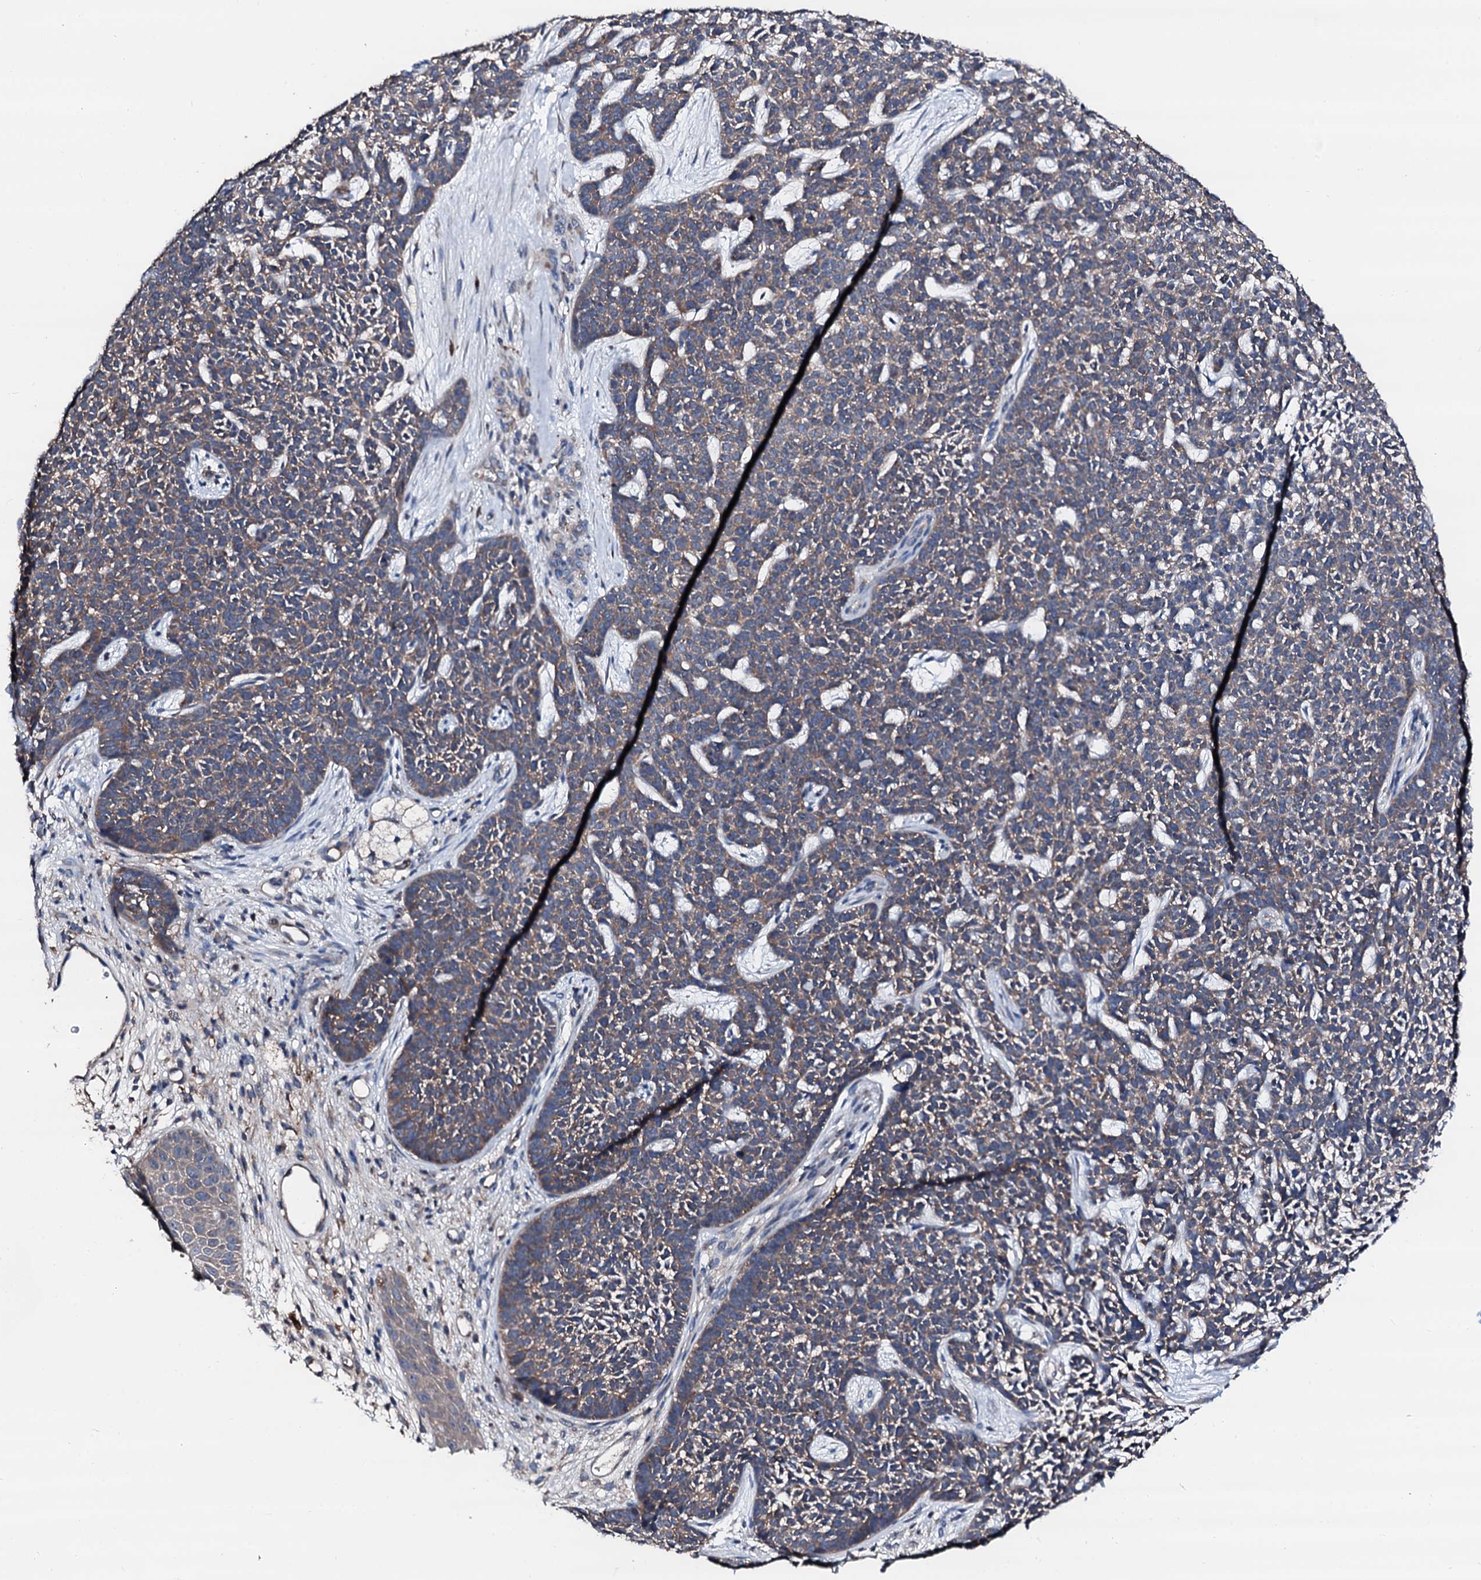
{"staining": {"intensity": "weak", "quantity": "25%-75%", "location": "cytoplasmic/membranous"}, "tissue": "skin cancer", "cell_type": "Tumor cells", "image_type": "cancer", "snomed": [{"axis": "morphology", "description": "Basal cell carcinoma"}, {"axis": "topography", "description": "Skin"}], "caption": "Skin cancer stained with a brown dye displays weak cytoplasmic/membranous positive positivity in about 25%-75% of tumor cells.", "gene": "TRAFD1", "patient": {"sex": "female", "age": 84}}